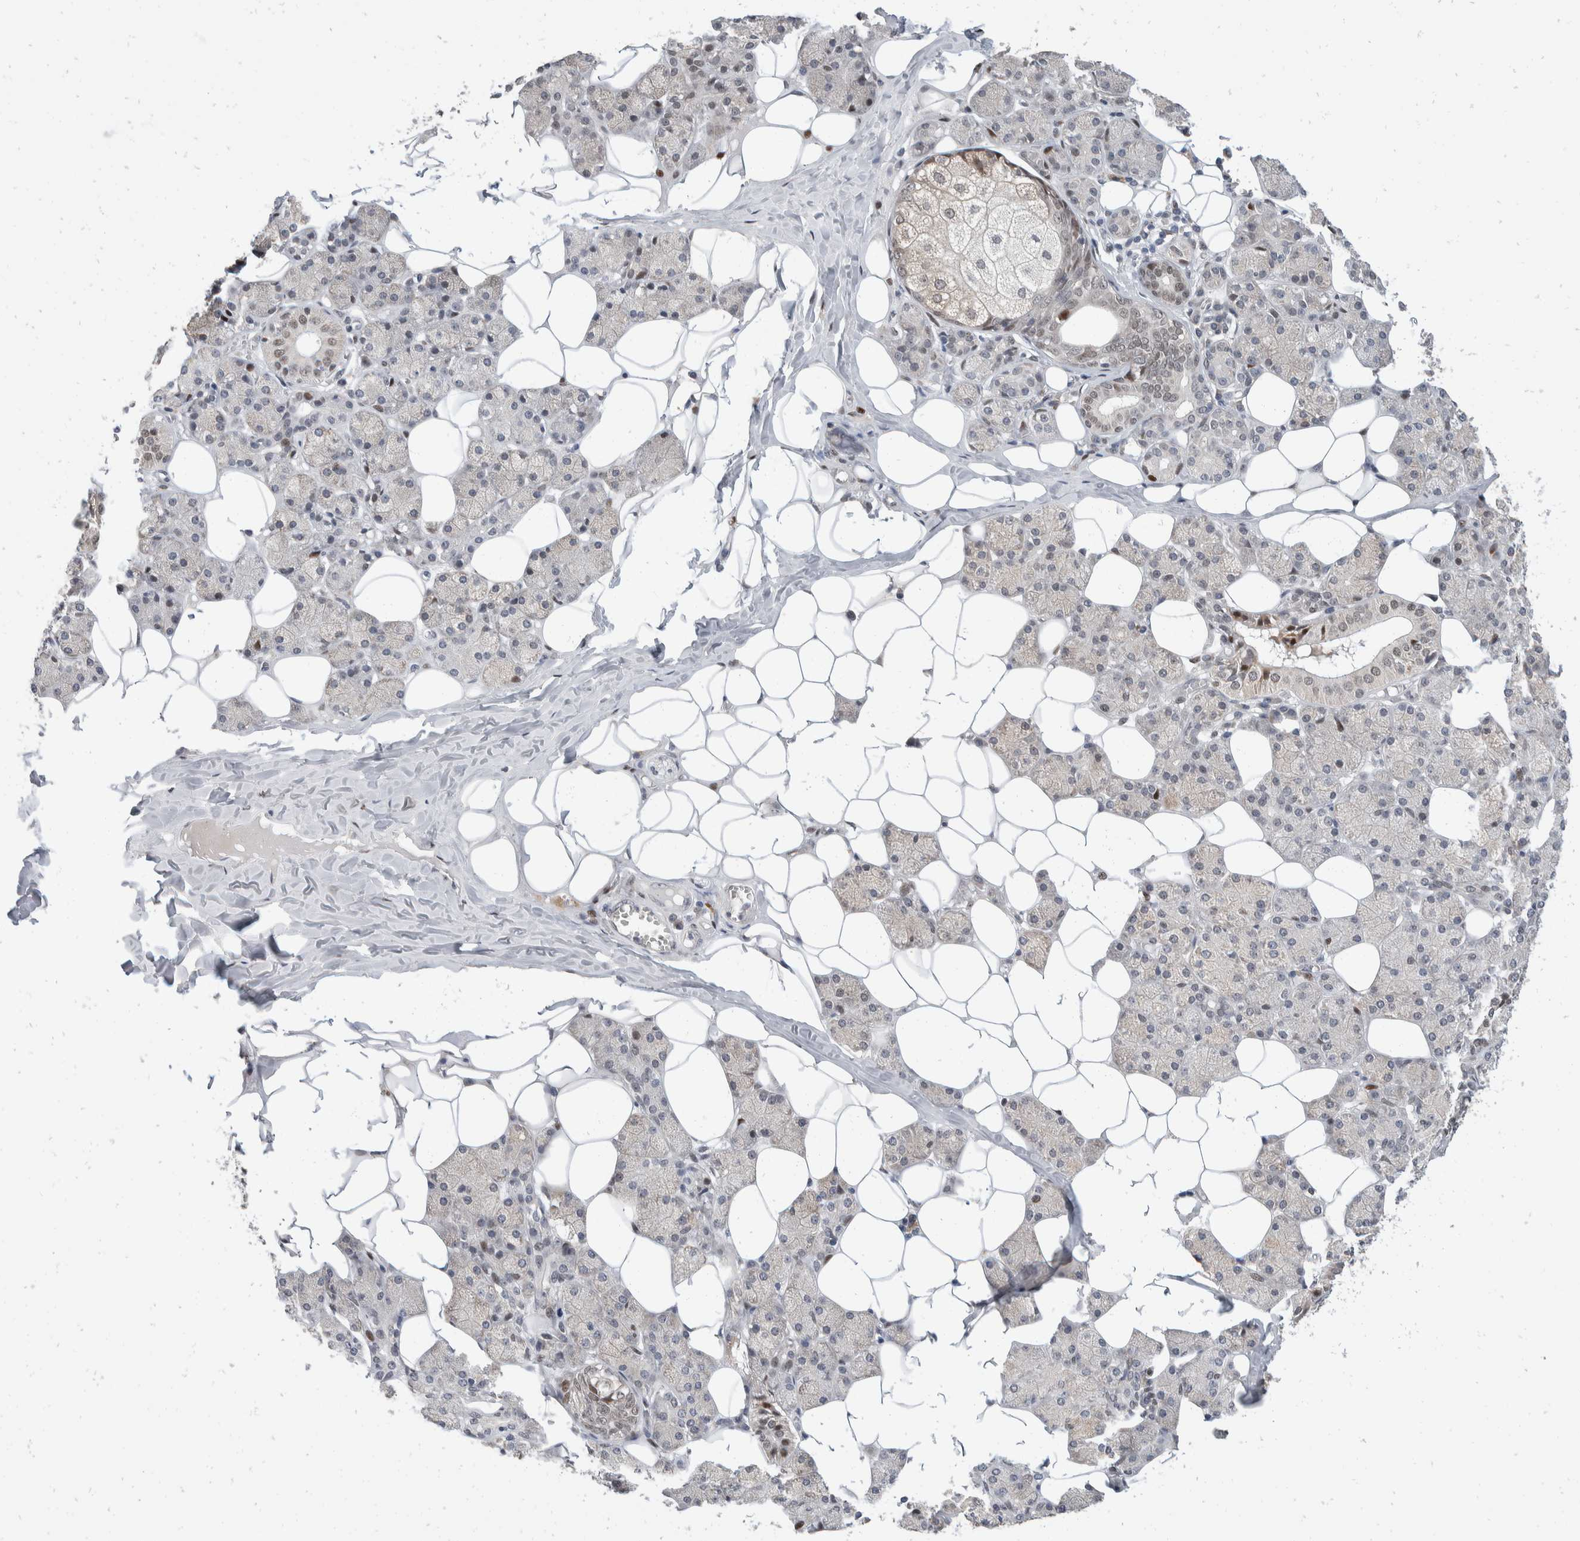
{"staining": {"intensity": "weak", "quantity": "<25%", "location": "nuclear"}, "tissue": "salivary gland", "cell_type": "Glandular cells", "image_type": "normal", "snomed": [{"axis": "morphology", "description": "Normal tissue, NOS"}, {"axis": "topography", "description": "Salivary gland"}], "caption": "Immunohistochemical staining of unremarkable salivary gland demonstrates no significant positivity in glandular cells.", "gene": "ZNF703", "patient": {"sex": "female", "age": 33}}